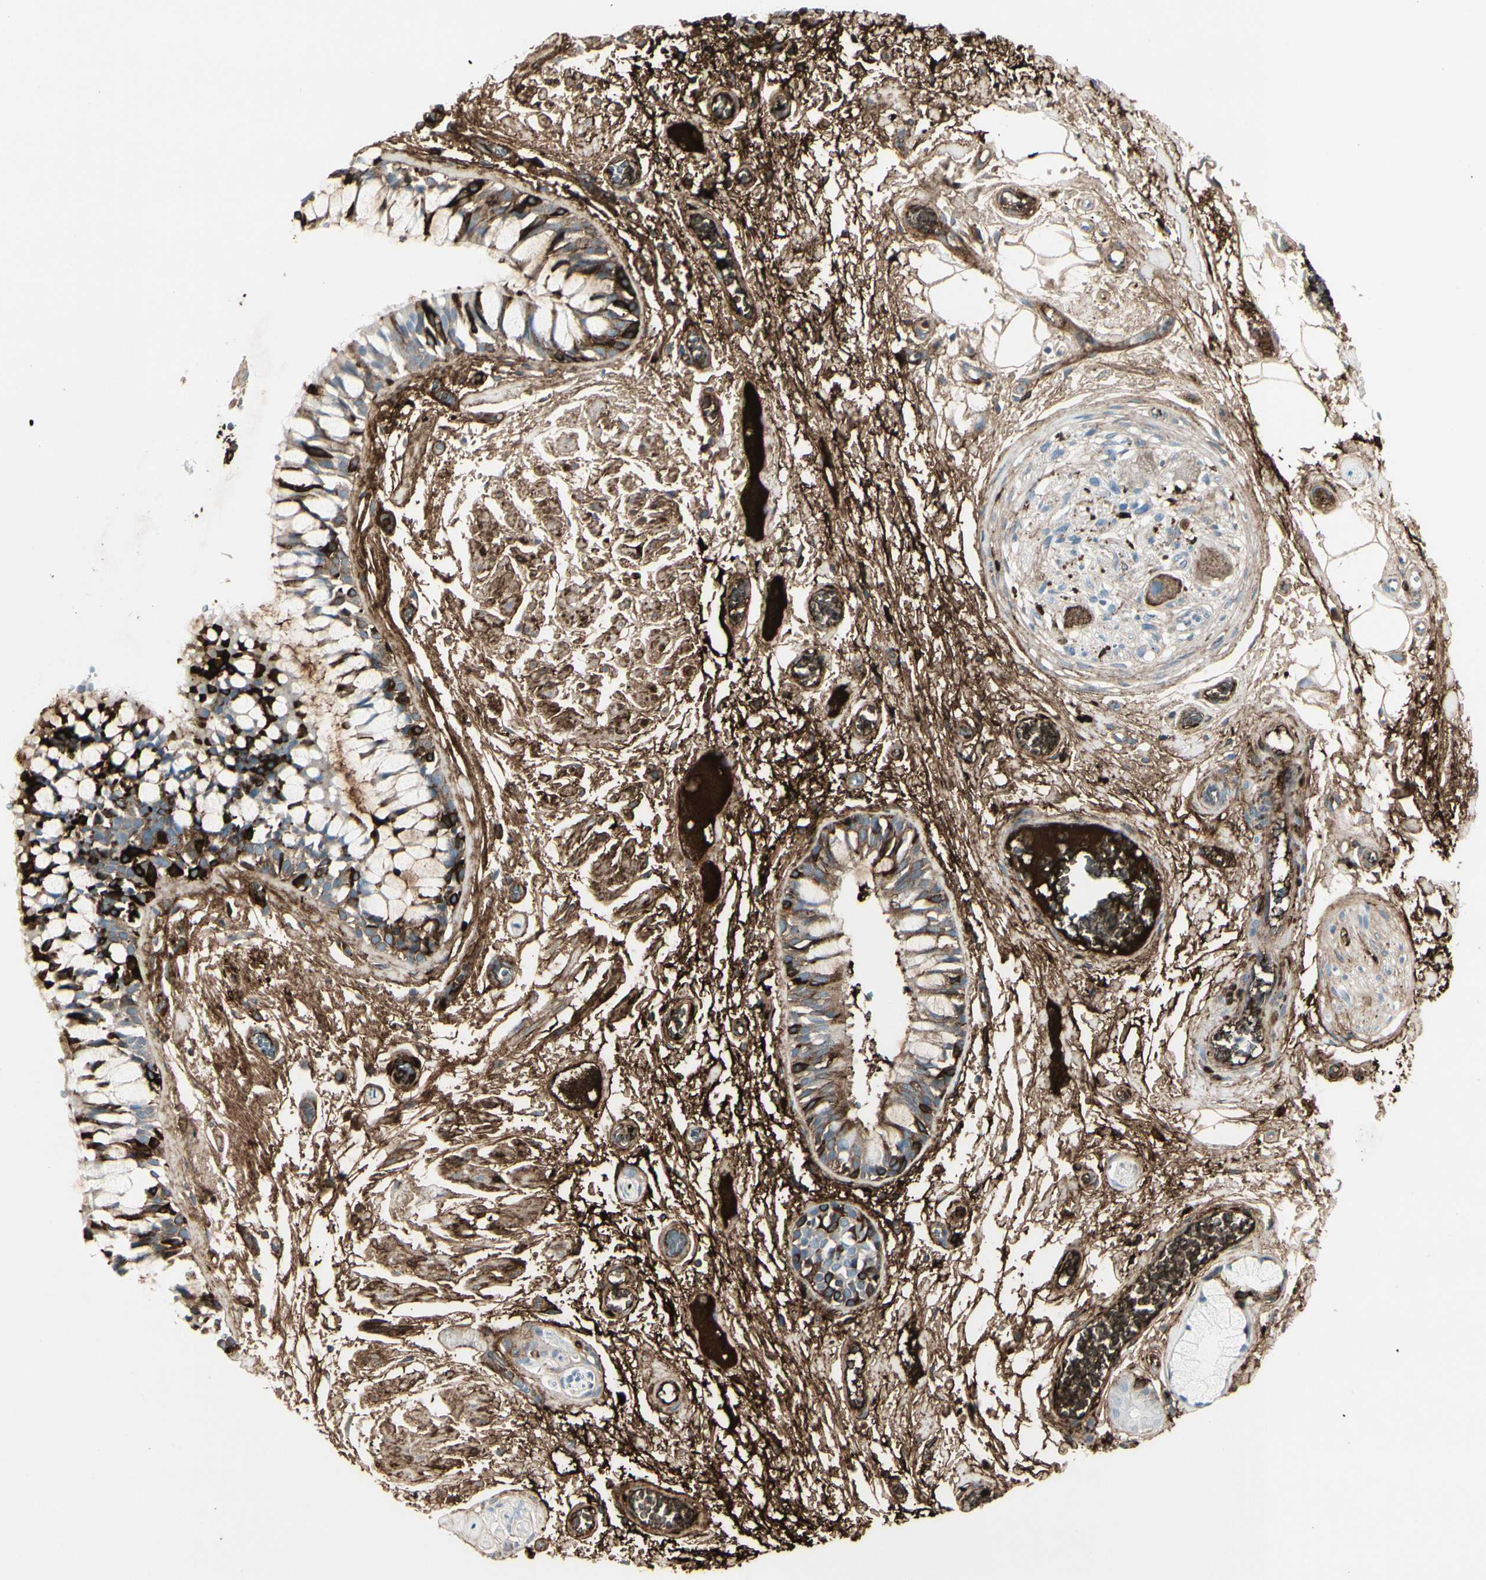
{"staining": {"intensity": "moderate", "quantity": "25%-75%", "location": "cytoplasmic/membranous"}, "tissue": "bronchus", "cell_type": "Respiratory epithelial cells", "image_type": "normal", "snomed": [{"axis": "morphology", "description": "Normal tissue, NOS"}, {"axis": "topography", "description": "Bronchus"}], "caption": "Brown immunohistochemical staining in normal human bronchus shows moderate cytoplasmic/membranous staining in approximately 25%-75% of respiratory epithelial cells. (Stains: DAB in brown, nuclei in blue, Microscopy: brightfield microscopy at high magnification).", "gene": "IGHG1", "patient": {"sex": "male", "age": 66}}